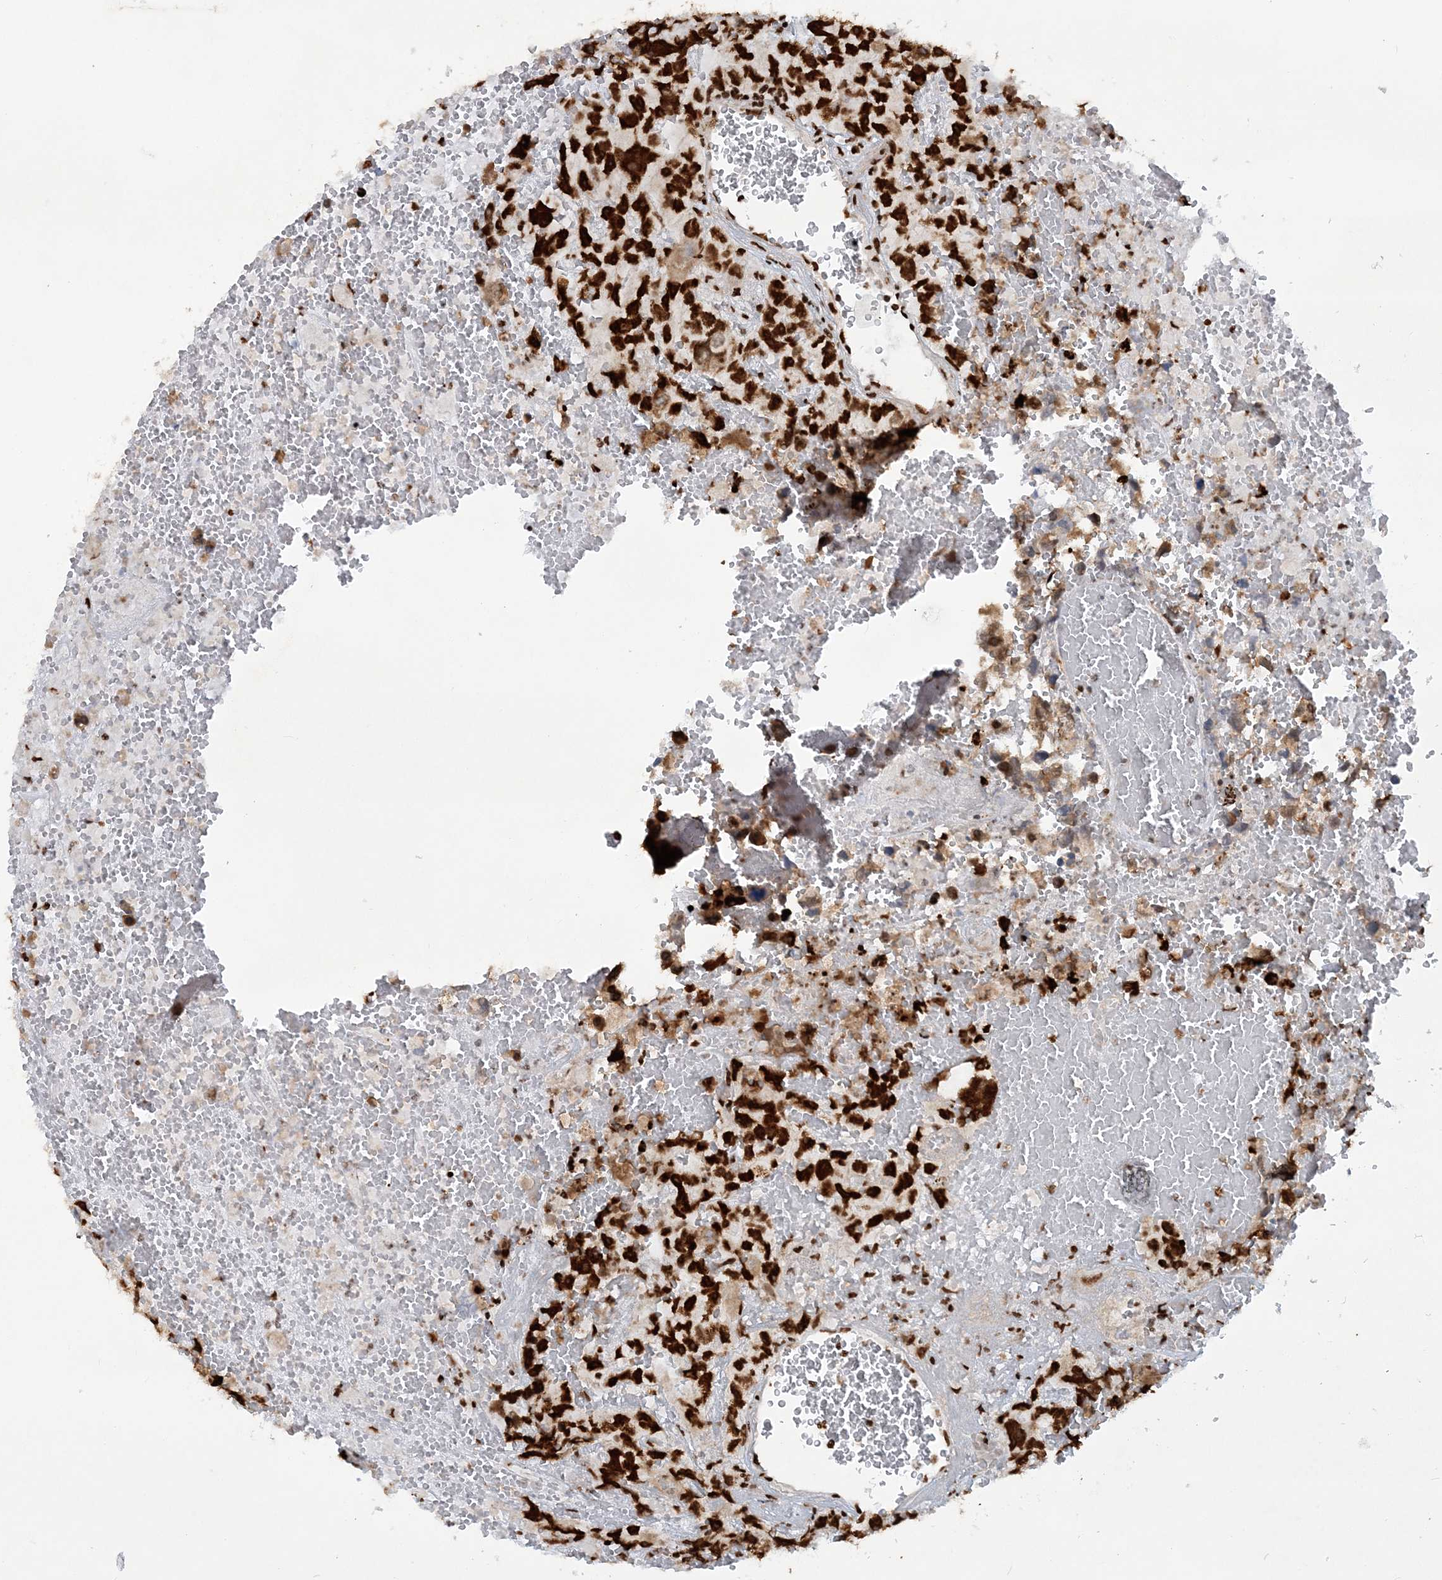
{"staining": {"intensity": "strong", "quantity": ">75%", "location": "nuclear"}, "tissue": "testis cancer", "cell_type": "Tumor cells", "image_type": "cancer", "snomed": [{"axis": "morphology", "description": "Carcinoma, Embryonal, NOS"}, {"axis": "topography", "description": "Testis"}], "caption": "IHC histopathology image of human testis embryonal carcinoma stained for a protein (brown), which reveals high levels of strong nuclear staining in about >75% of tumor cells.", "gene": "DELE1", "patient": {"sex": "male", "age": 45}}